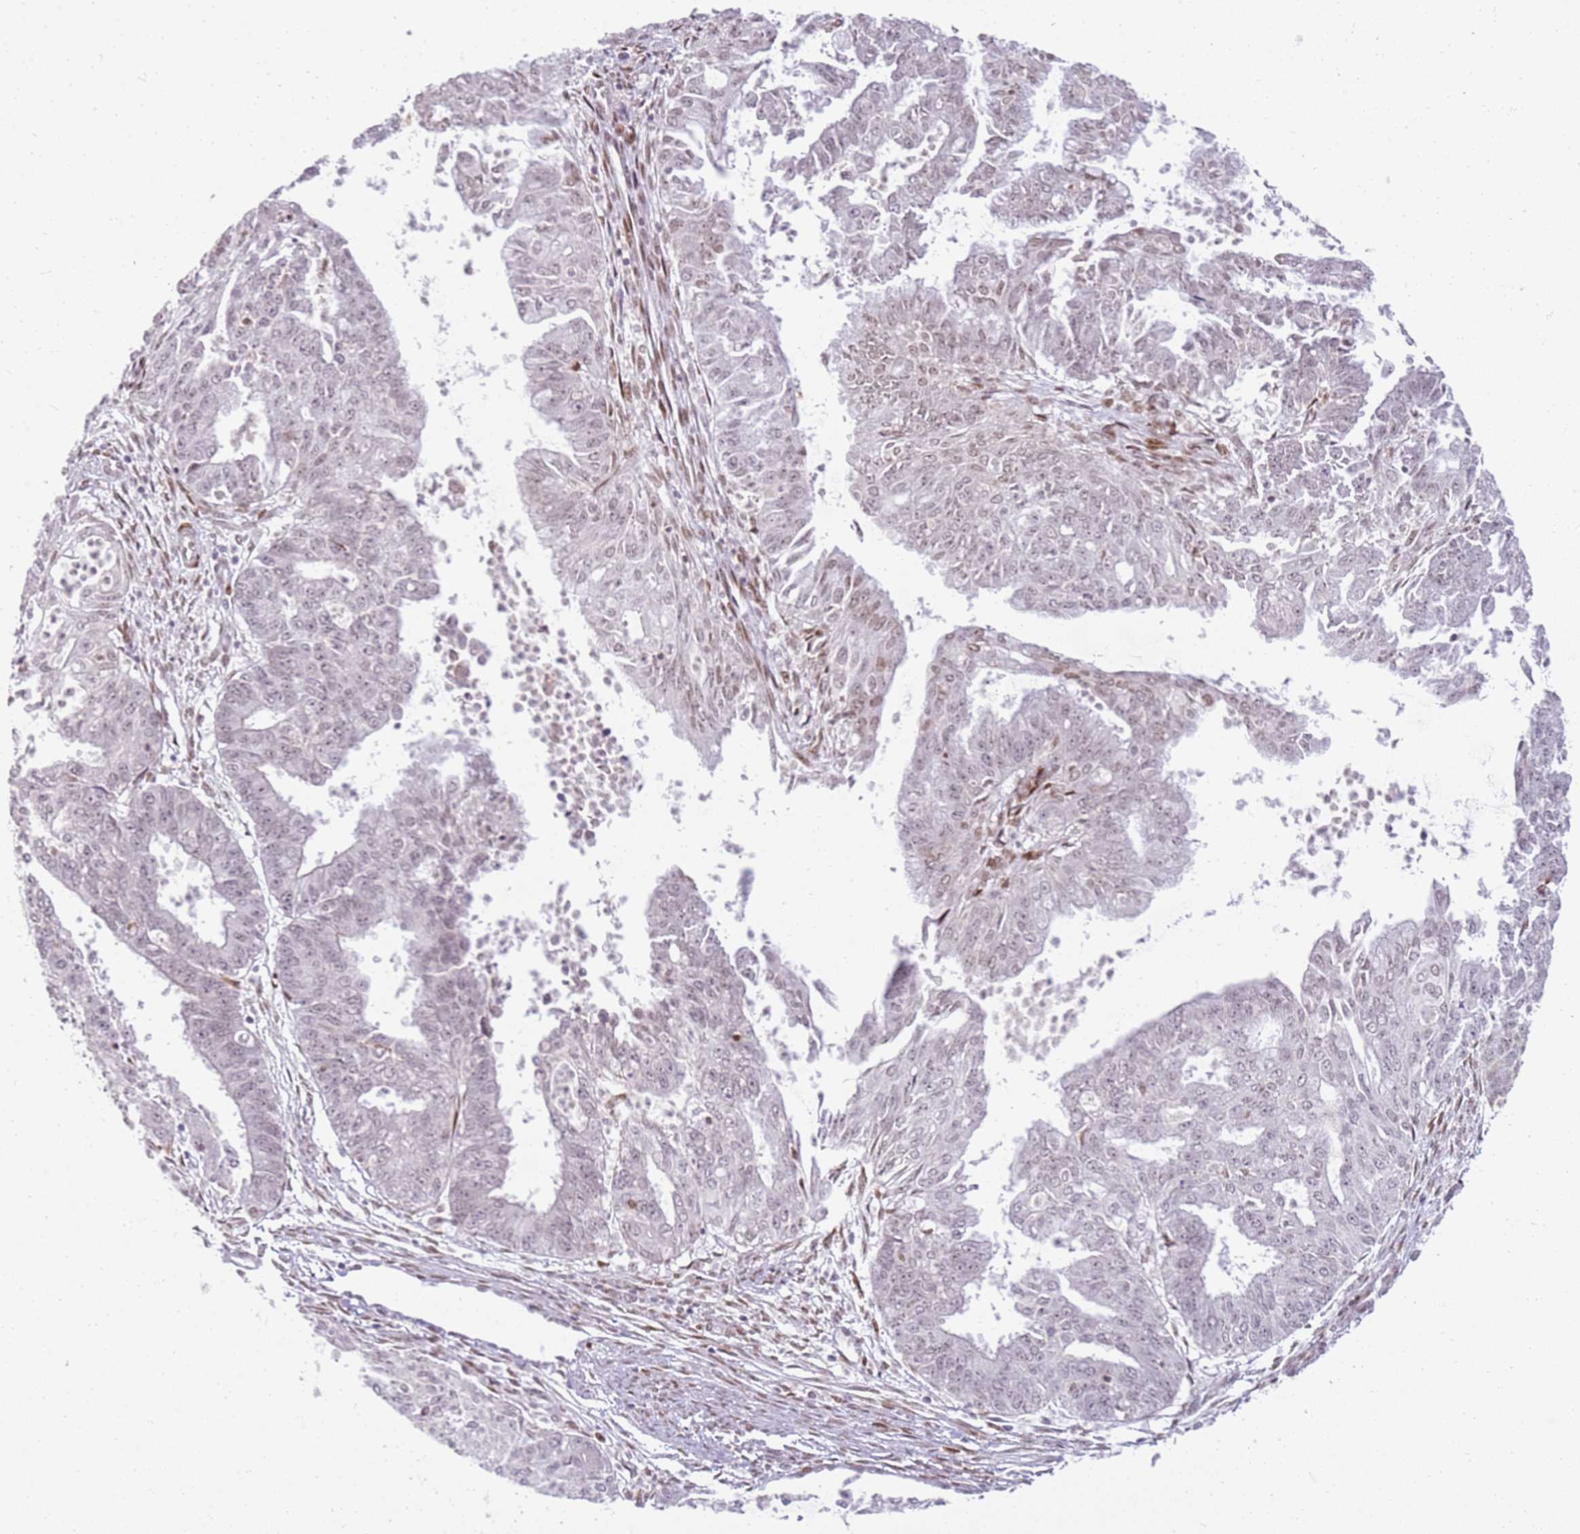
{"staining": {"intensity": "weak", "quantity": "<25%", "location": "nuclear"}, "tissue": "endometrial cancer", "cell_type": "Tumor cells", "image_type": "cancer", "snomed": [{"axis": "morphology", "description": "Adenocarcinoma, NOS"}, {"axis": "topography", "description": "Endometrium"}], "caption": "The IHC micrograph has no significant expression in tumor cells of endometrial cancer (adenocarcinoma) tissue. The staining is performed using DAB brown chromogen with nuclei counter-stained in using hematoxylin.", "gene": "PHC2", "patient": {"sex": "female", "age": 73}}